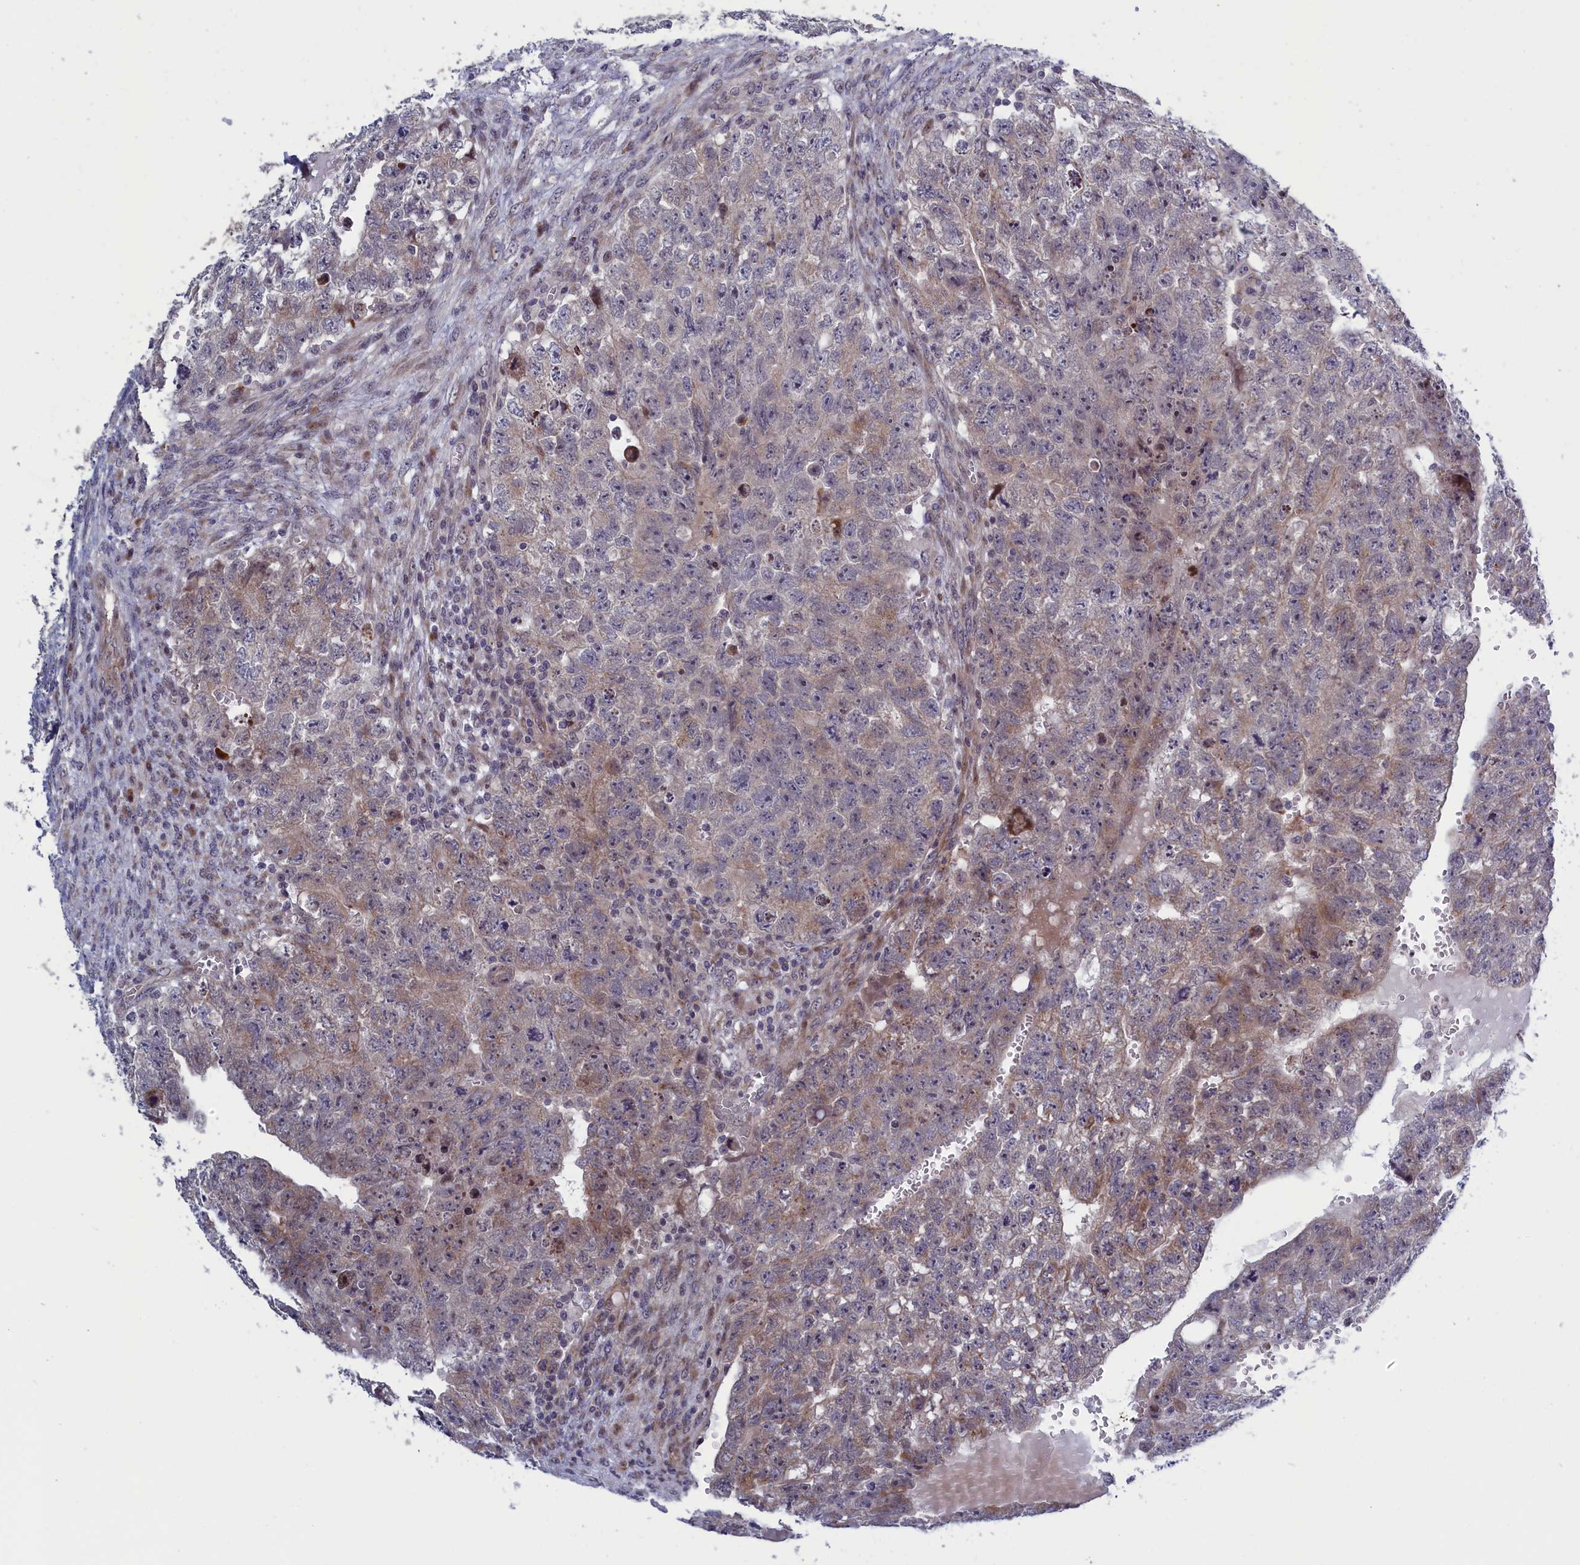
{"staining": {"intensity": "moderate", "quantity": "<25%", "location": "nuclear"}, "tissue": "testis cancer", "cell_type": "Tumor cells", "image_type": "cancer", "snomed": [{"axis": "morphology", "description": "Seminoma, NOS"}, {"axis": "morphology", "description": "Carcinoma, Embryonal, NOS"}, {"axis": "topography", "description": "Testis"}], "caption": "DAB (3,3'-diaminobenzidine) immunohistochemical staining of testis cancer shows moderate nuclear protein staining in about <25% of tumor cells.", "gene": "LSG1", "patient": {"sex": "male", "age": 38}}